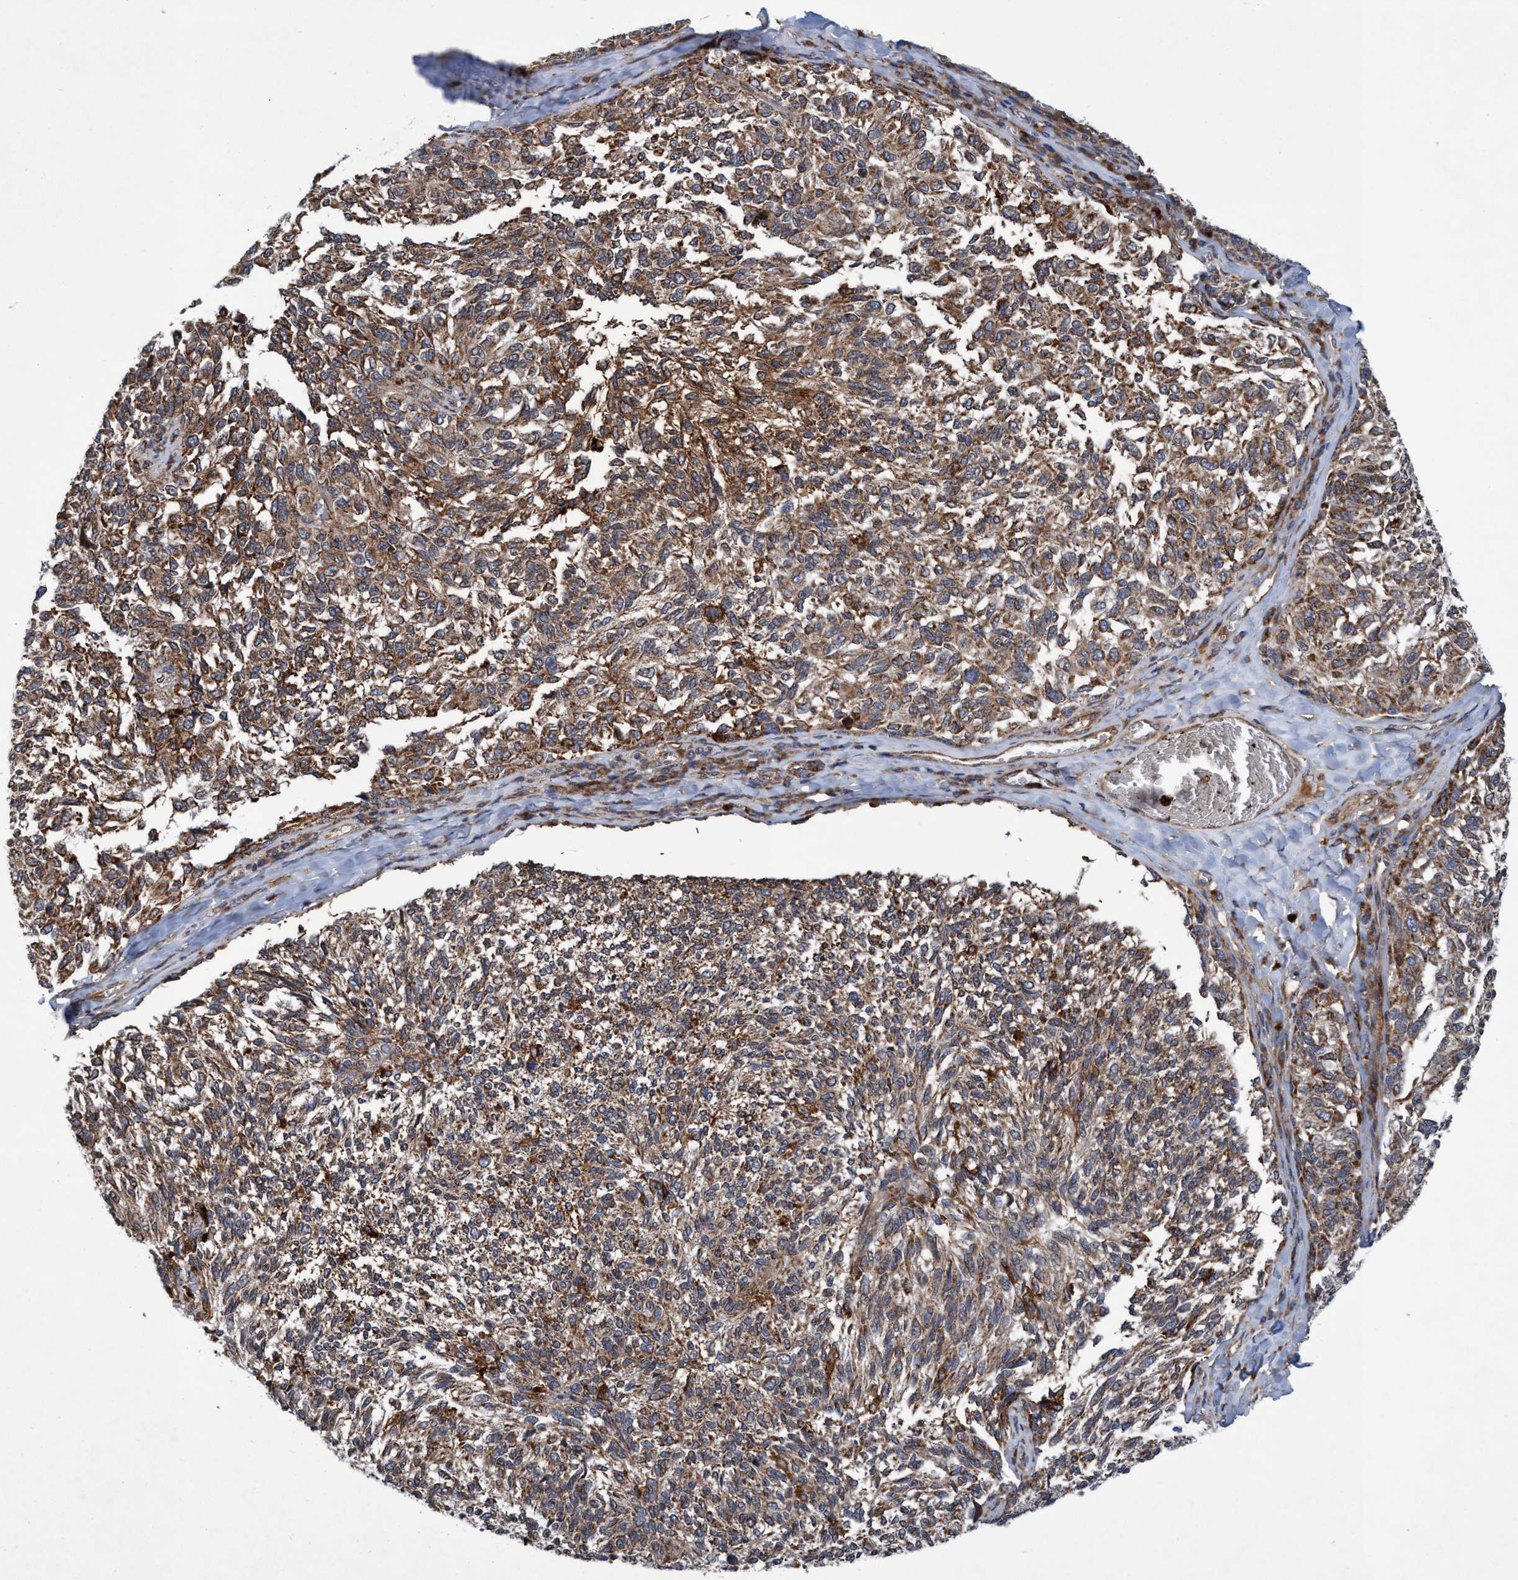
{"staining": {"intensity": "moderate", "quantity": ">75%", "location": "cytoplasmic/membranous"}, "tissue": "melanoma", "cell_type": "Tumor cells", "image_type": "cancer", "snomed": [{"axis": "morphology", "description": "Malignant melanoma, NOS"}, {"axis": "topography", "description": "Skin"}], "caption": "Moderate cytoplasmic/membranous staining is seen in about >75% of tumor cells in malignant melanoma. (DAB IHC, brown staining for protein, blue staining for nuclei).", "gene": "SLC16A3", "patient": {"sex": "female", "age": 73}}